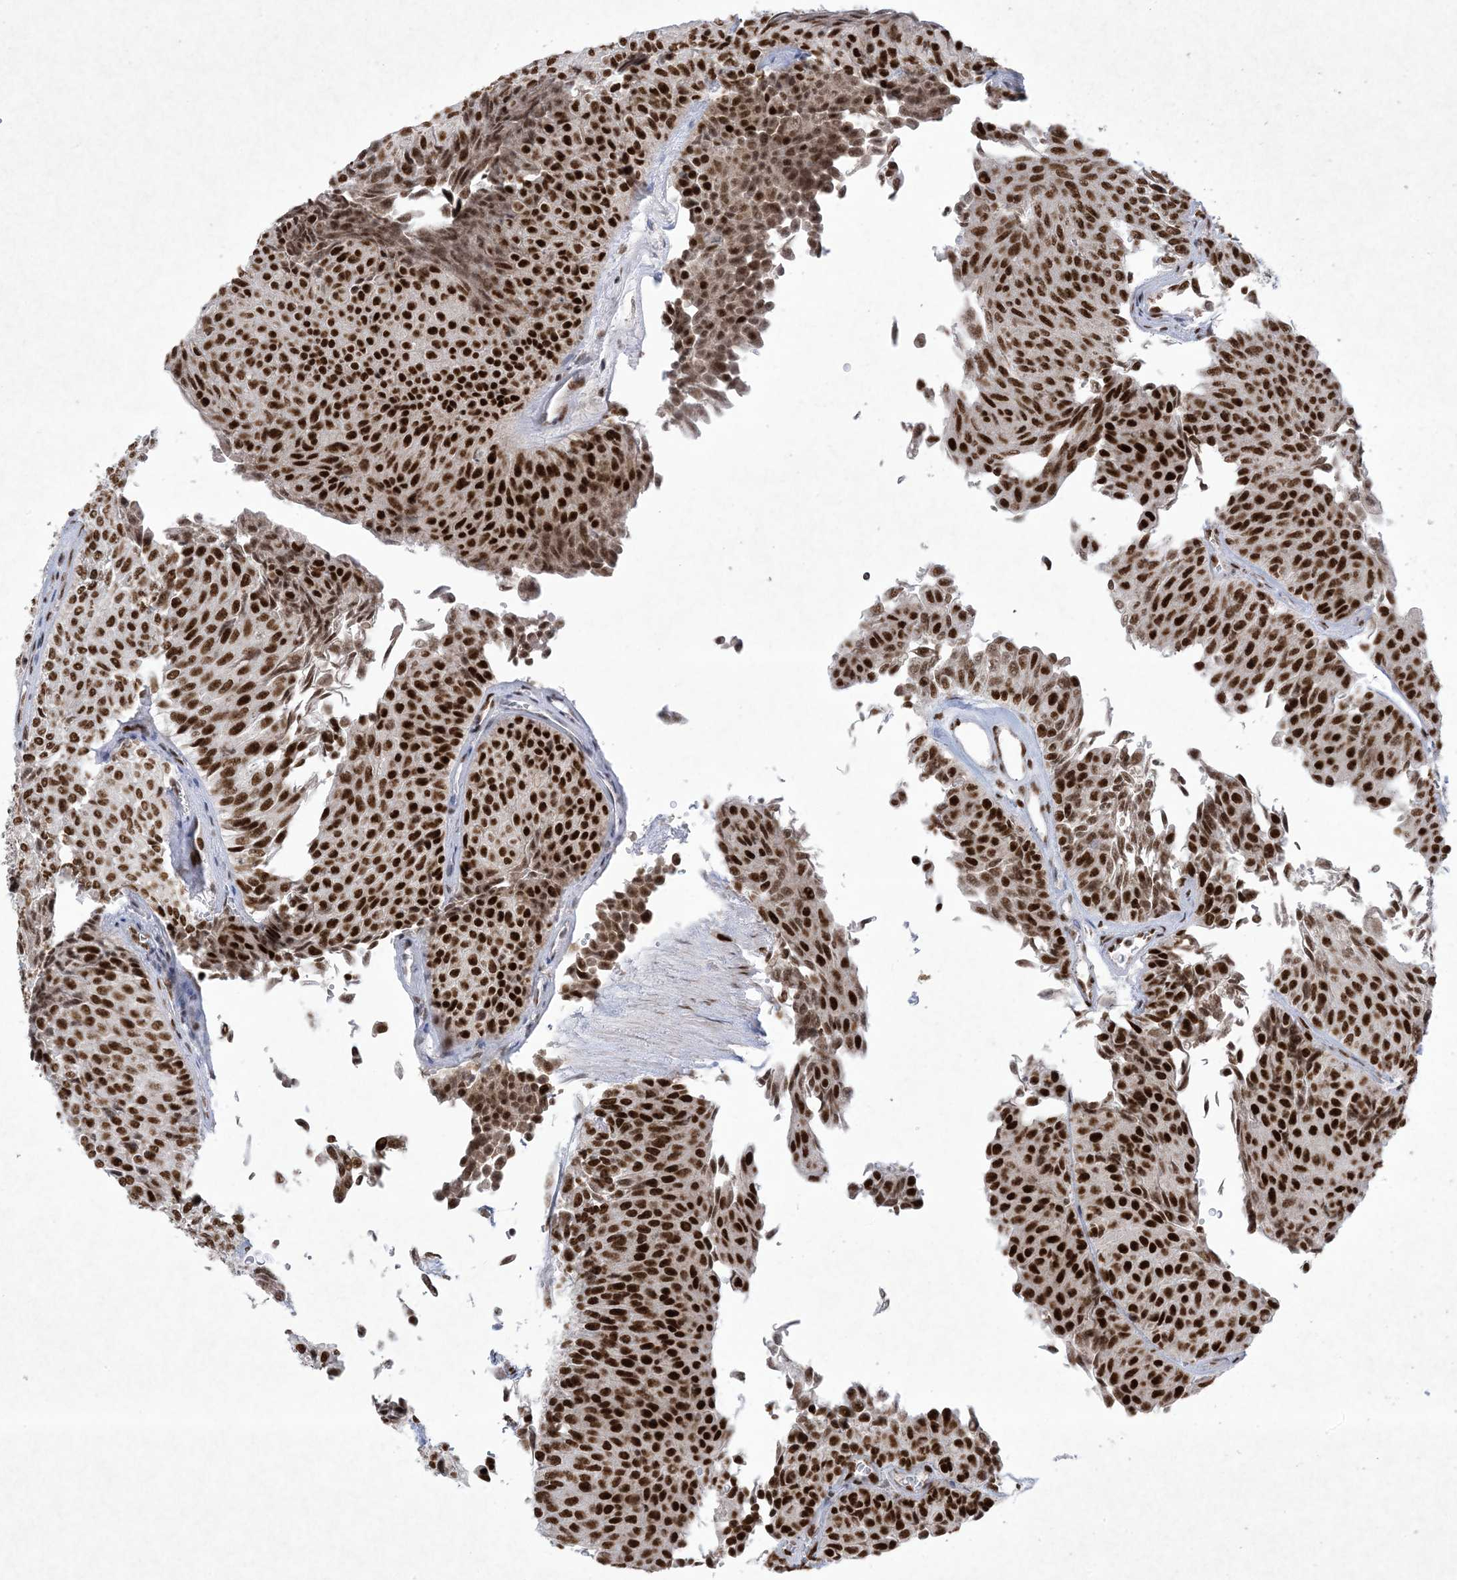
{"staining": {"intensity": "strong", "quantity": ">75%", "location": "nuclear"}, "tissue": "urothelial cancer", "cell_type": "Tumor cells", "image_type": "cancer", "snomed": [{"axis": "morphology", "description": "Urothelial carcinoma, Low grade"}, {"axis": "topography", "description": "Urinary bladder"}], "caption": "Strong nuclear protein positivity is identified in approximately >75% of tumor cells in urothelial cancer.", "gene": "PKNOX2", "patient": {"sex": "male", "age": 78}}